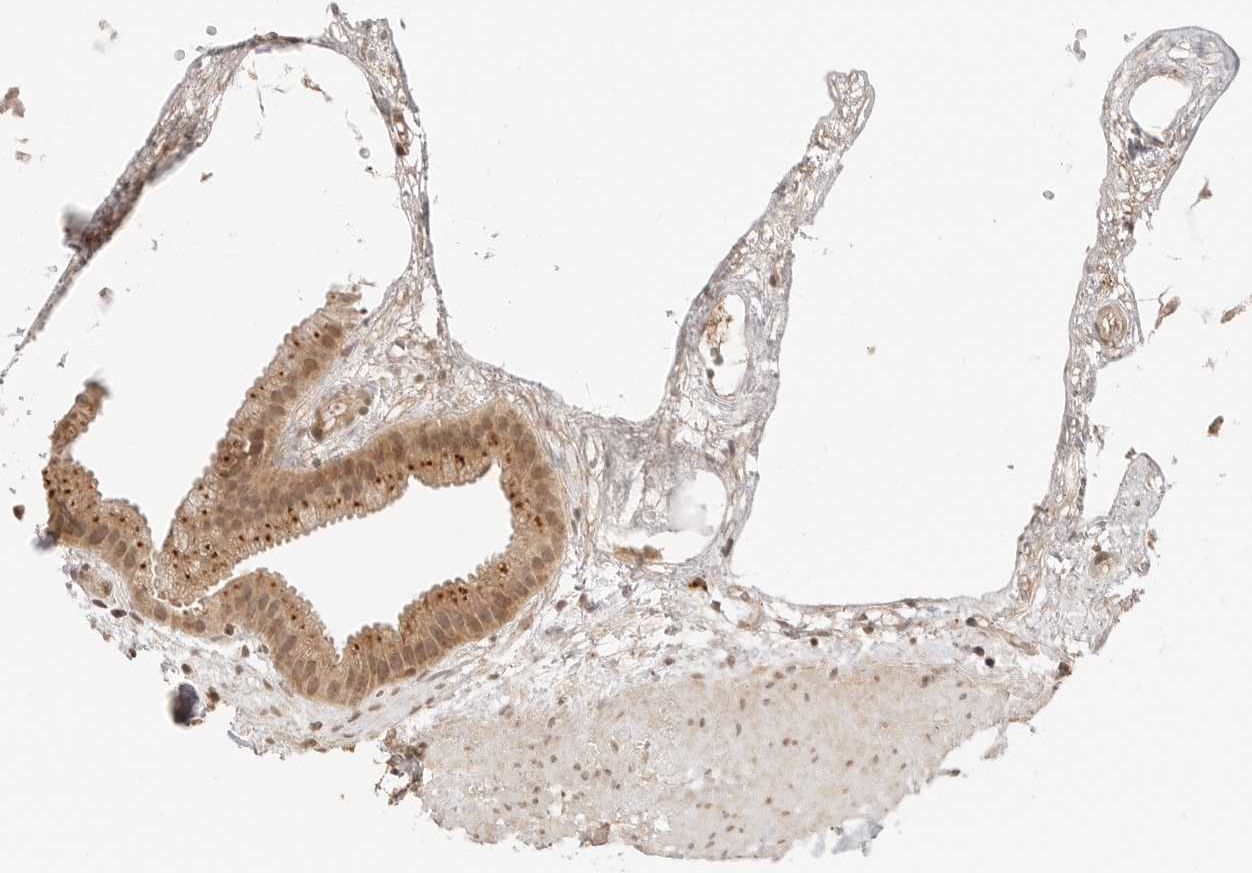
{"staining": {"intensity": "moderate", "quantity": ">75%", "location": "cytoplasmic/membranous,nuclear"}, "tissue": "gallbladder", "cell_type": "Glandular cells", "image_type": "normal", "snomed": [{"axis": "morphology", "description": "Normal tissue, NOS"}, {"axis": "topography", "description": "Gallbladder"}], "caption": "A high-resolution micrograph shows immunohistochemistry (IHC) staining of unremarkable gallbladder, which reveals moderate cytoplasmic/membranous,nuclear positivity in about >75% of glandular cells.", "gene": "GPR34", "patient": {"sex": "female", "age": 64}}